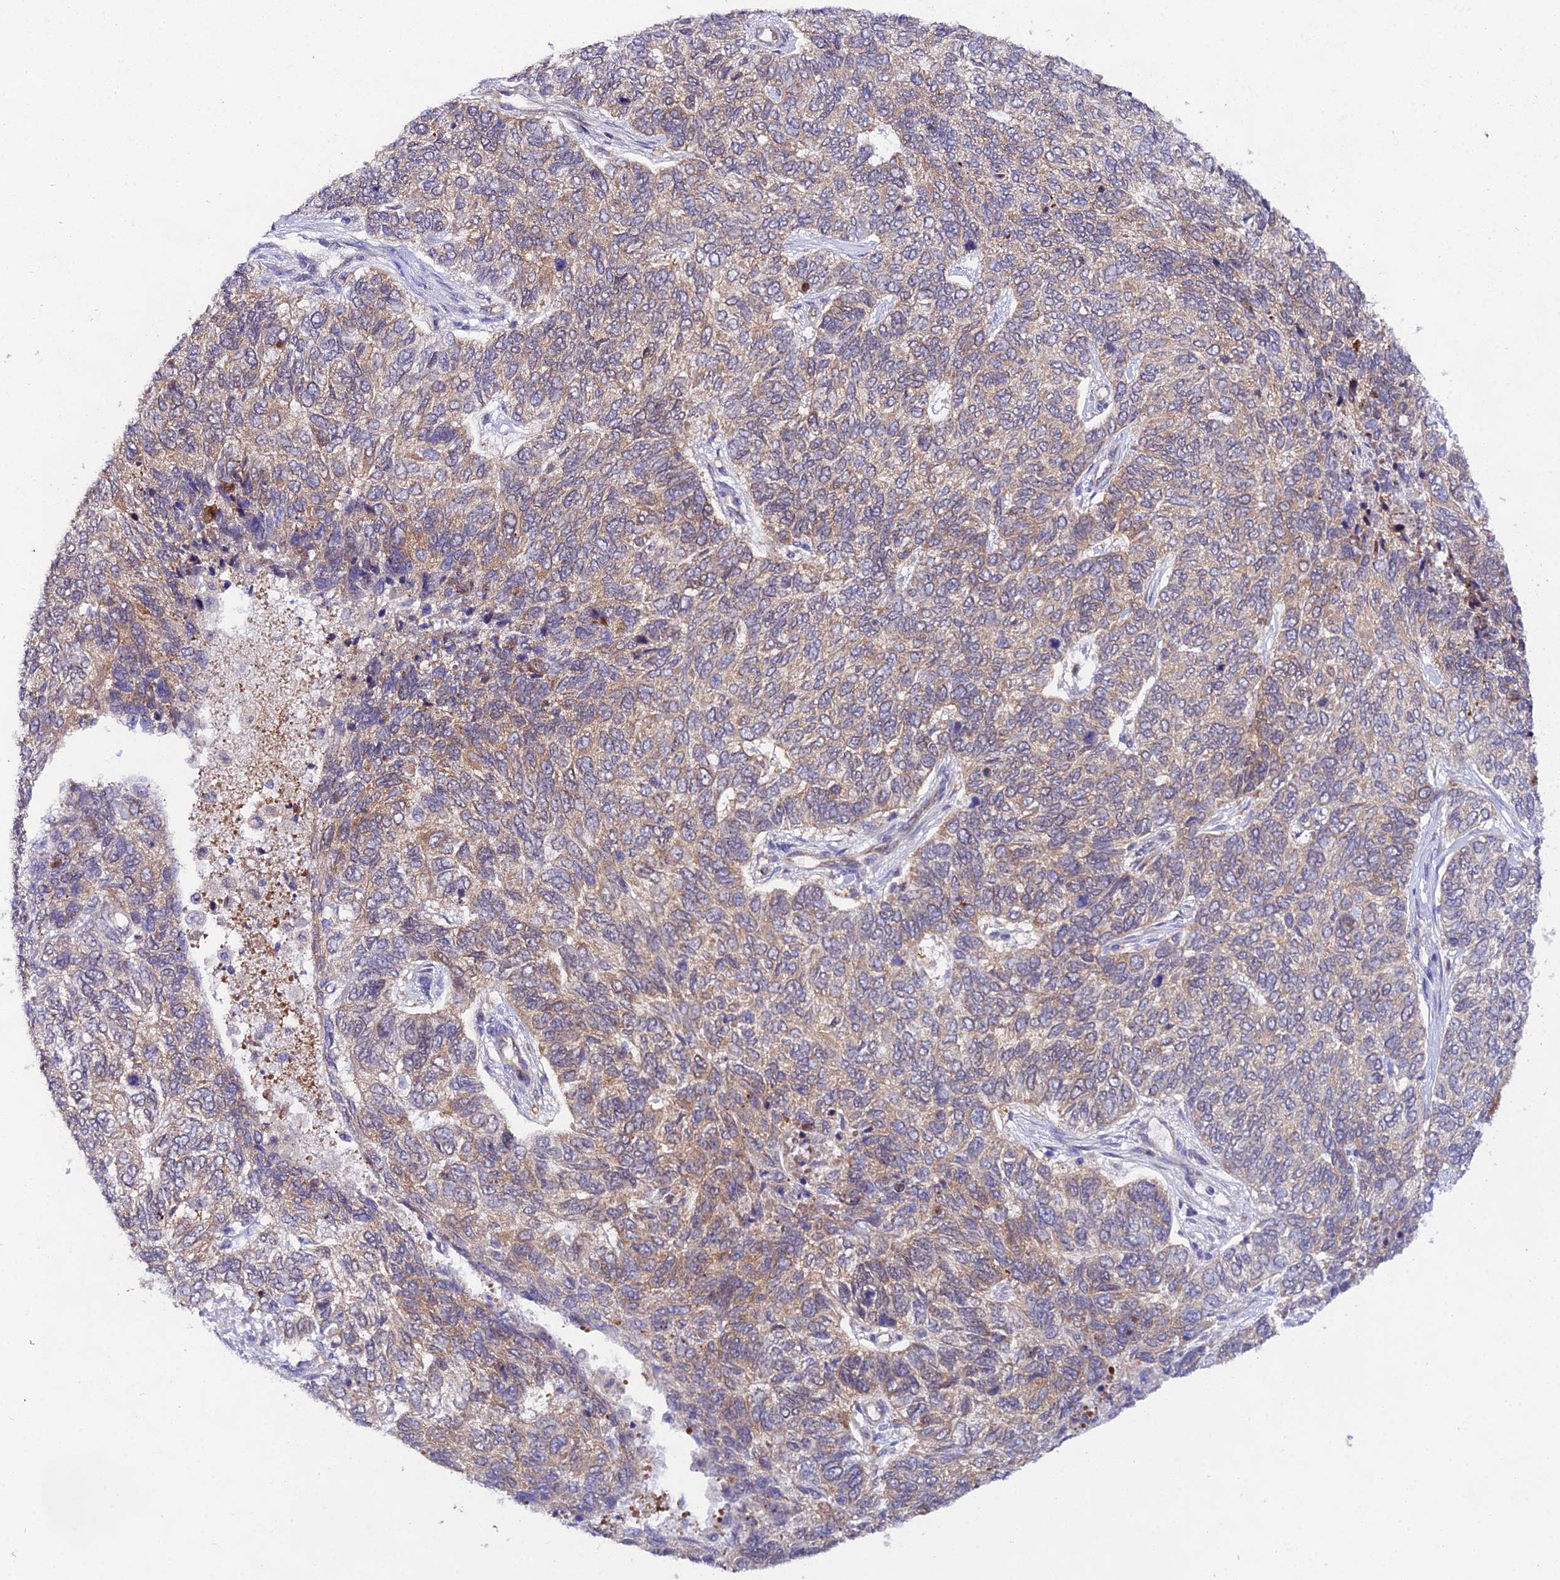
{"staining": {"intensity": "moderate", "quantity": "25%-75%", "location": "cytoplasmic/membranous"}, "tissue": "skin cancer", "cell_type": "Tumor cells", "image_type": "cancer", "snomed": [{"axis": "morphology", "description": "Basal cell carcinoma"}, {"axis": "topography", "description": "Skin"}], "caption": "Skin cancer (basal cell carcinoma) stained with a brown dye shows moderate cytoplasmic/membranous positive expression in approximately 25%-75% of tumor cells.", "gene": "PPP2R2C", "patient": {"sex": "female", "age": 65}}